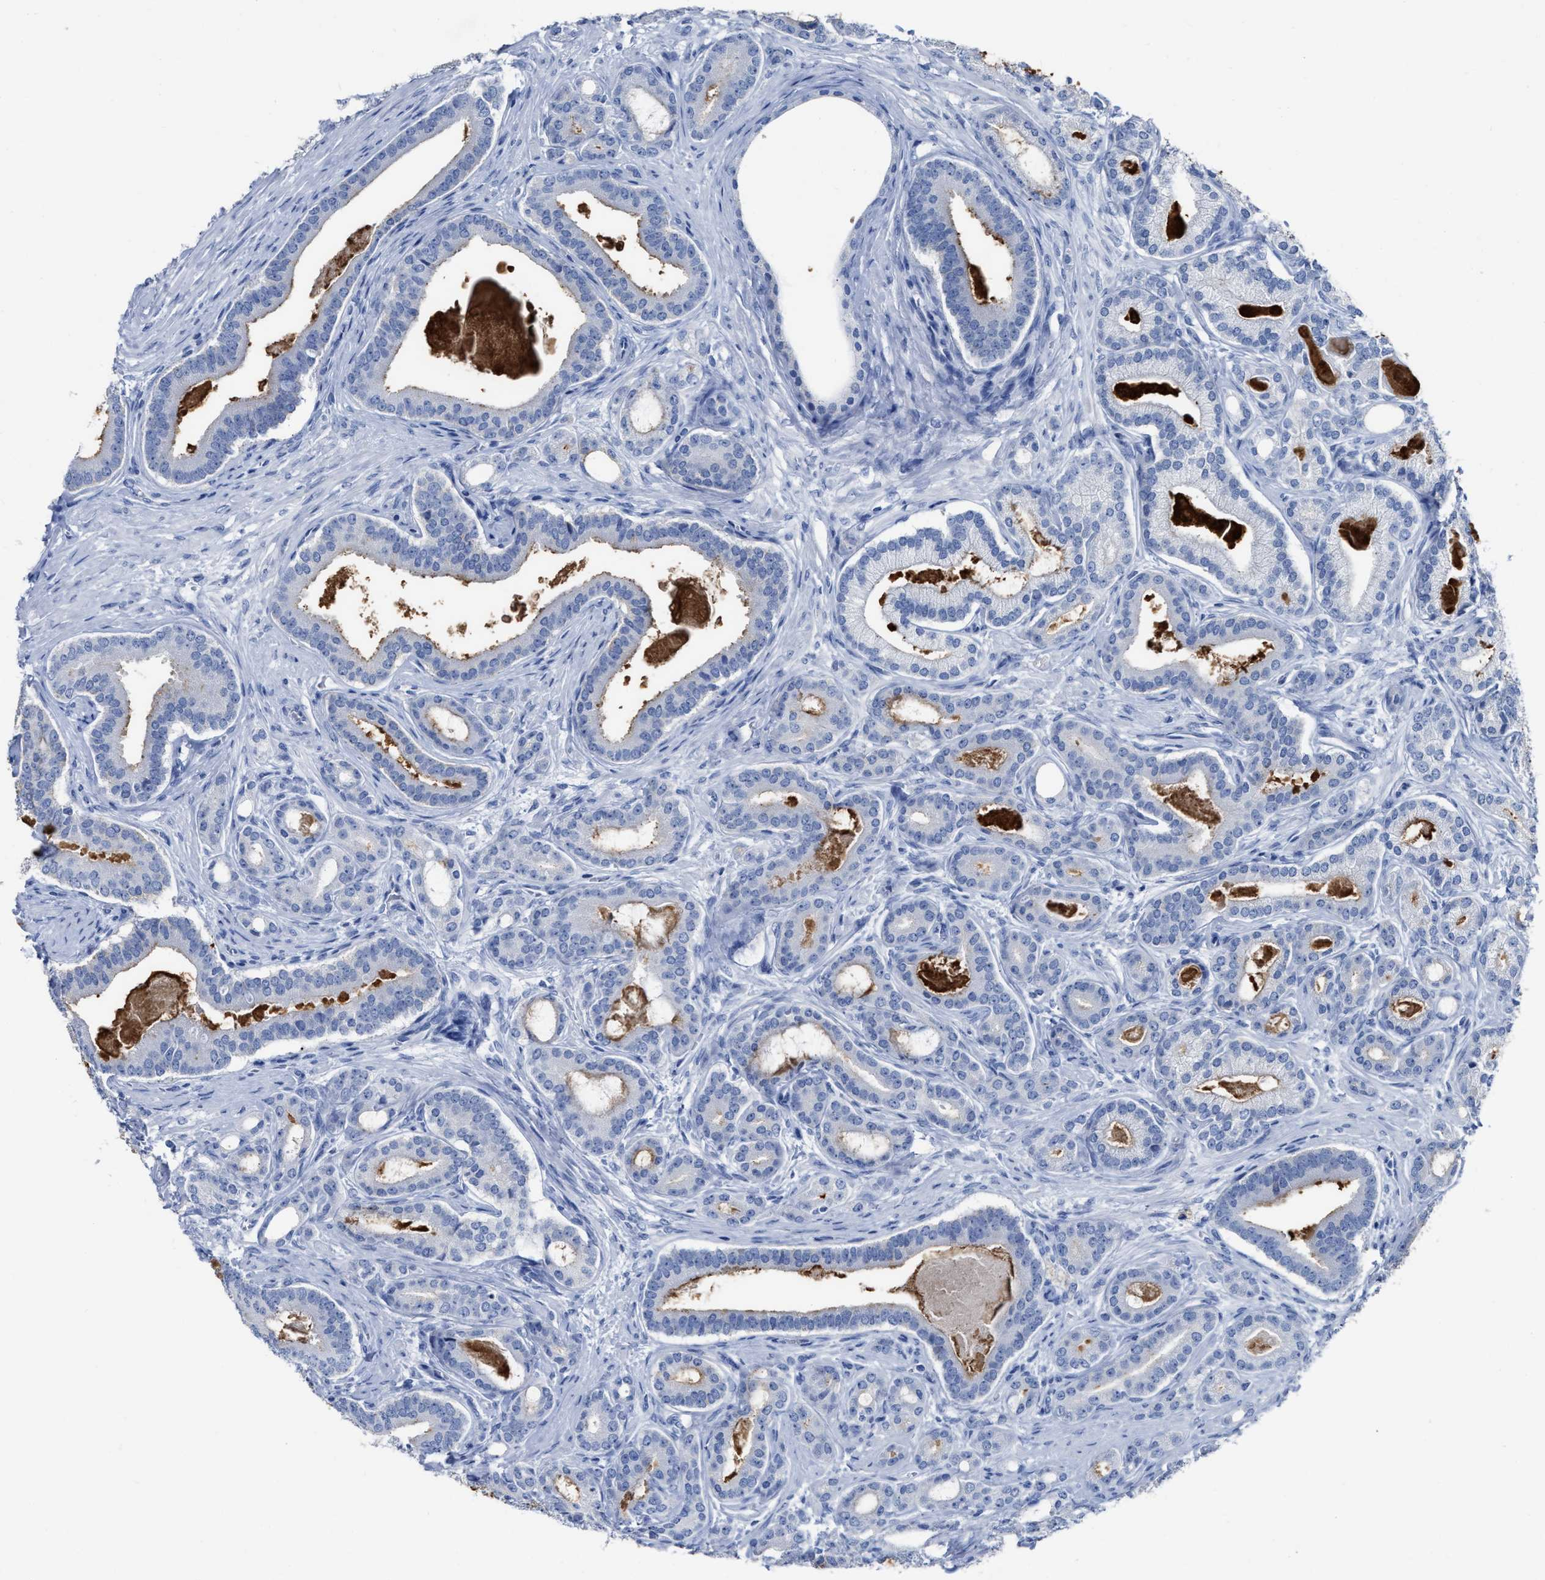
{"staining": {"intensity": "negative", "quantity": "none", "location": "none"}, "tissue": "prostate cancer", "cell_type": "Tumor cells", "image_type": "cancer", "snomed": [{"axis": "morphology", "description": "Adenocarcinoma, High grade"}, {"axis": "topography", "description": "Prostate"}], "caption": "Immunohistochemistry micrograph of prostate cancer (adenocarcinoma (high-grade)) stained for a protein (brown), which exhibits no expression in tumor cells.", "gene": "CEACAM5", "patient": {"sex": "male", "age": 60}}